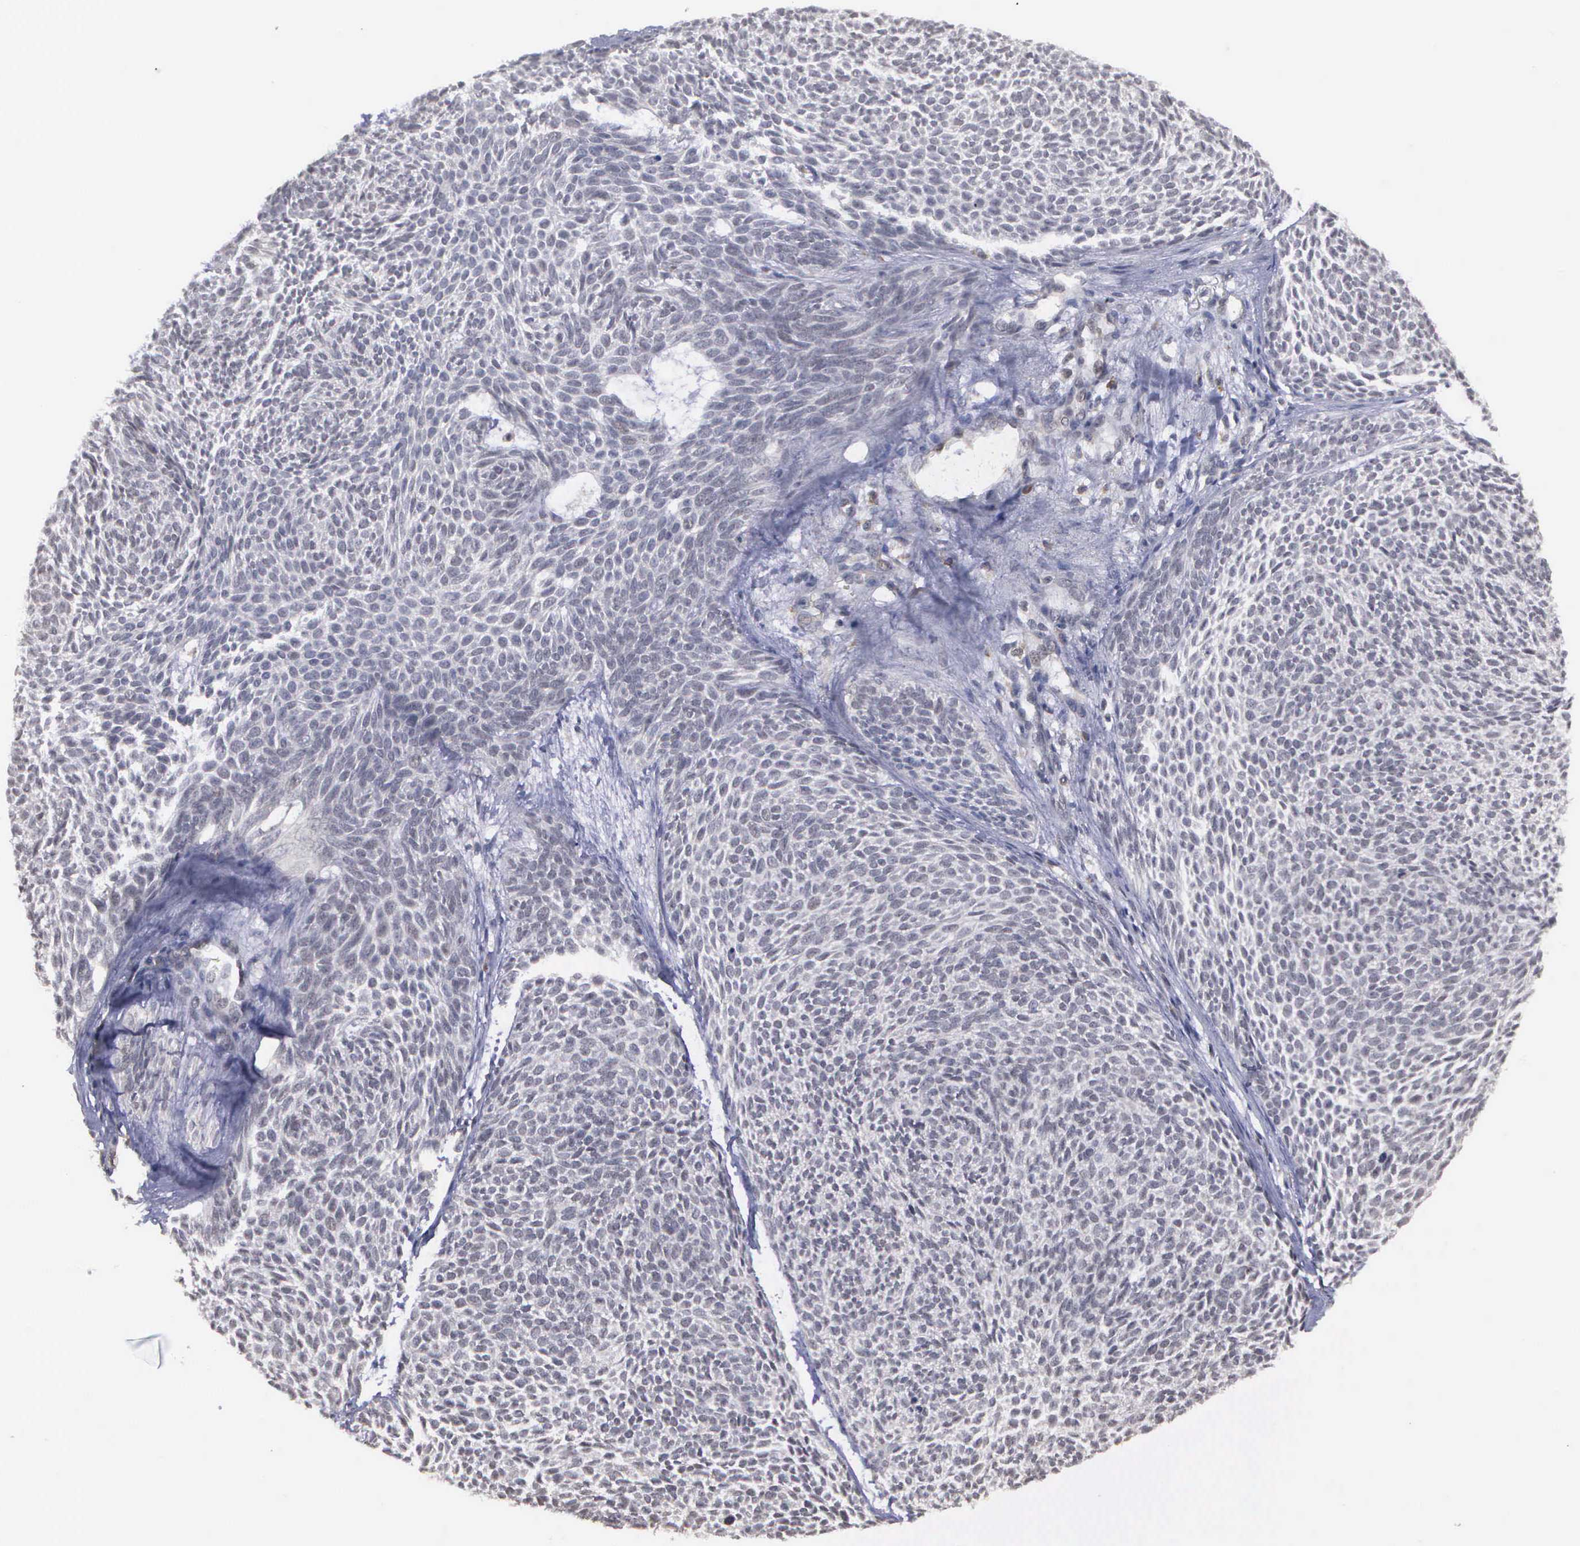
{"staining": {"intensity": "negative", "quantity": "none", "location": "none"}, "tissue": "skin cancer", "cell_type": "Tumor cells", "image_type": "cancer", "snomed": [{"axis": "morphology", "description": "Basal cell carcinoma"}, {"axis": "topography", "description": "Skin"}], "caption": "Immunohistochemistry (IHC) histopathology image of neoplastic tissue: basal cell carcinoma (skin) stained with DAB demonstrates no significant protein positivity in tumor cells.", "gene": "MAP3K9", "patient": {"sex": "male", "age": 84}}